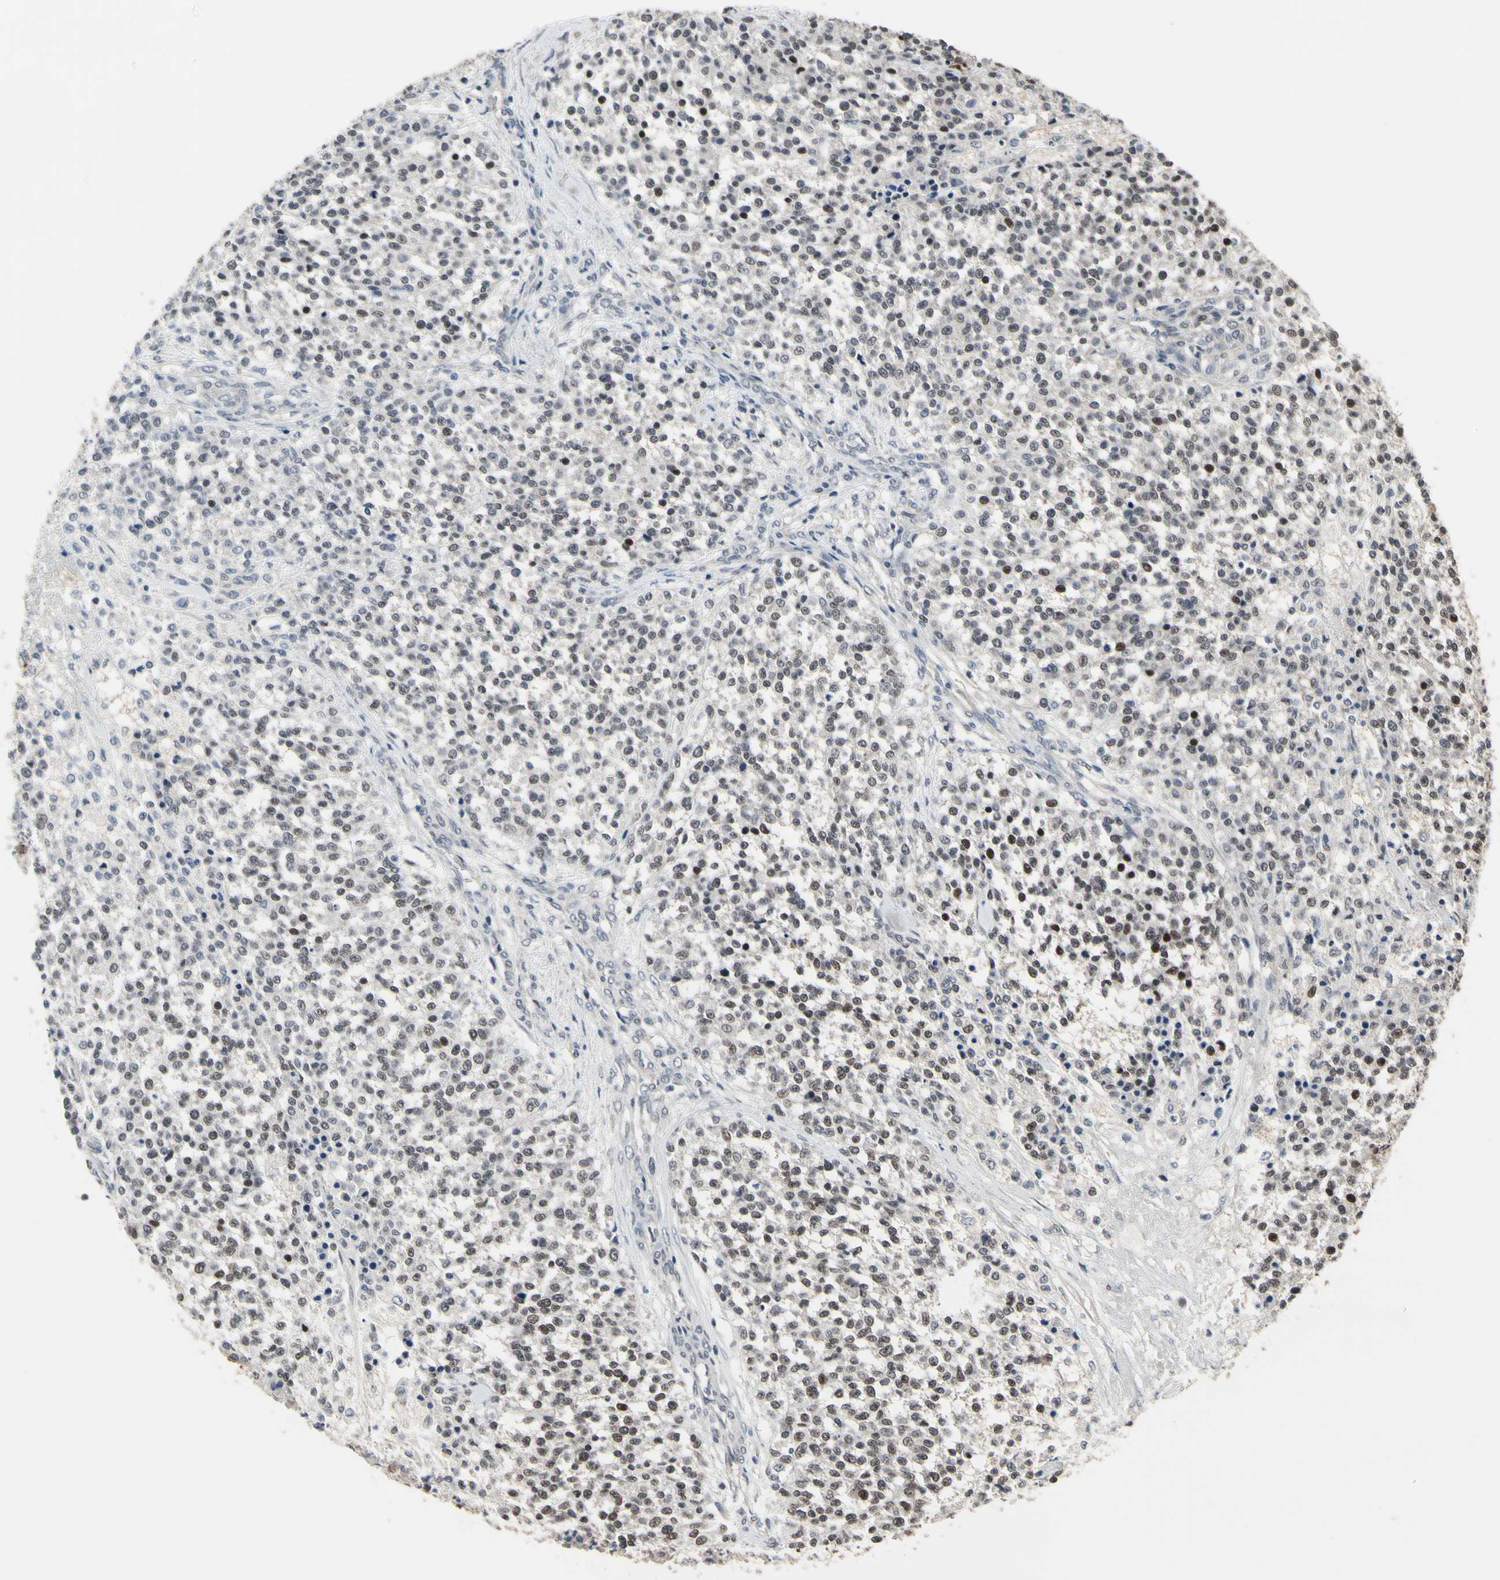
{"staining": {"intensity": "moderate", "quantity": ">75%", "location": "nuclear"}, "tissue": "testis cancer", "cell_type": "Tumor cells", "image_type": "cancer", "snomed": [{"axis": "morphology", "description": "Seminoma, NOS"}, {"axis": "topography", "description": "Testis"}], "caption": "DAB (3,3'-diaminobenzidine) immunohistochemical staining of human testis cancer (seminoma) reveals moderate nuclear protein positivity in about >75% of tumor cells.", "gene": "ZNF174", "patient": {"sex": "male", "age": 59}}